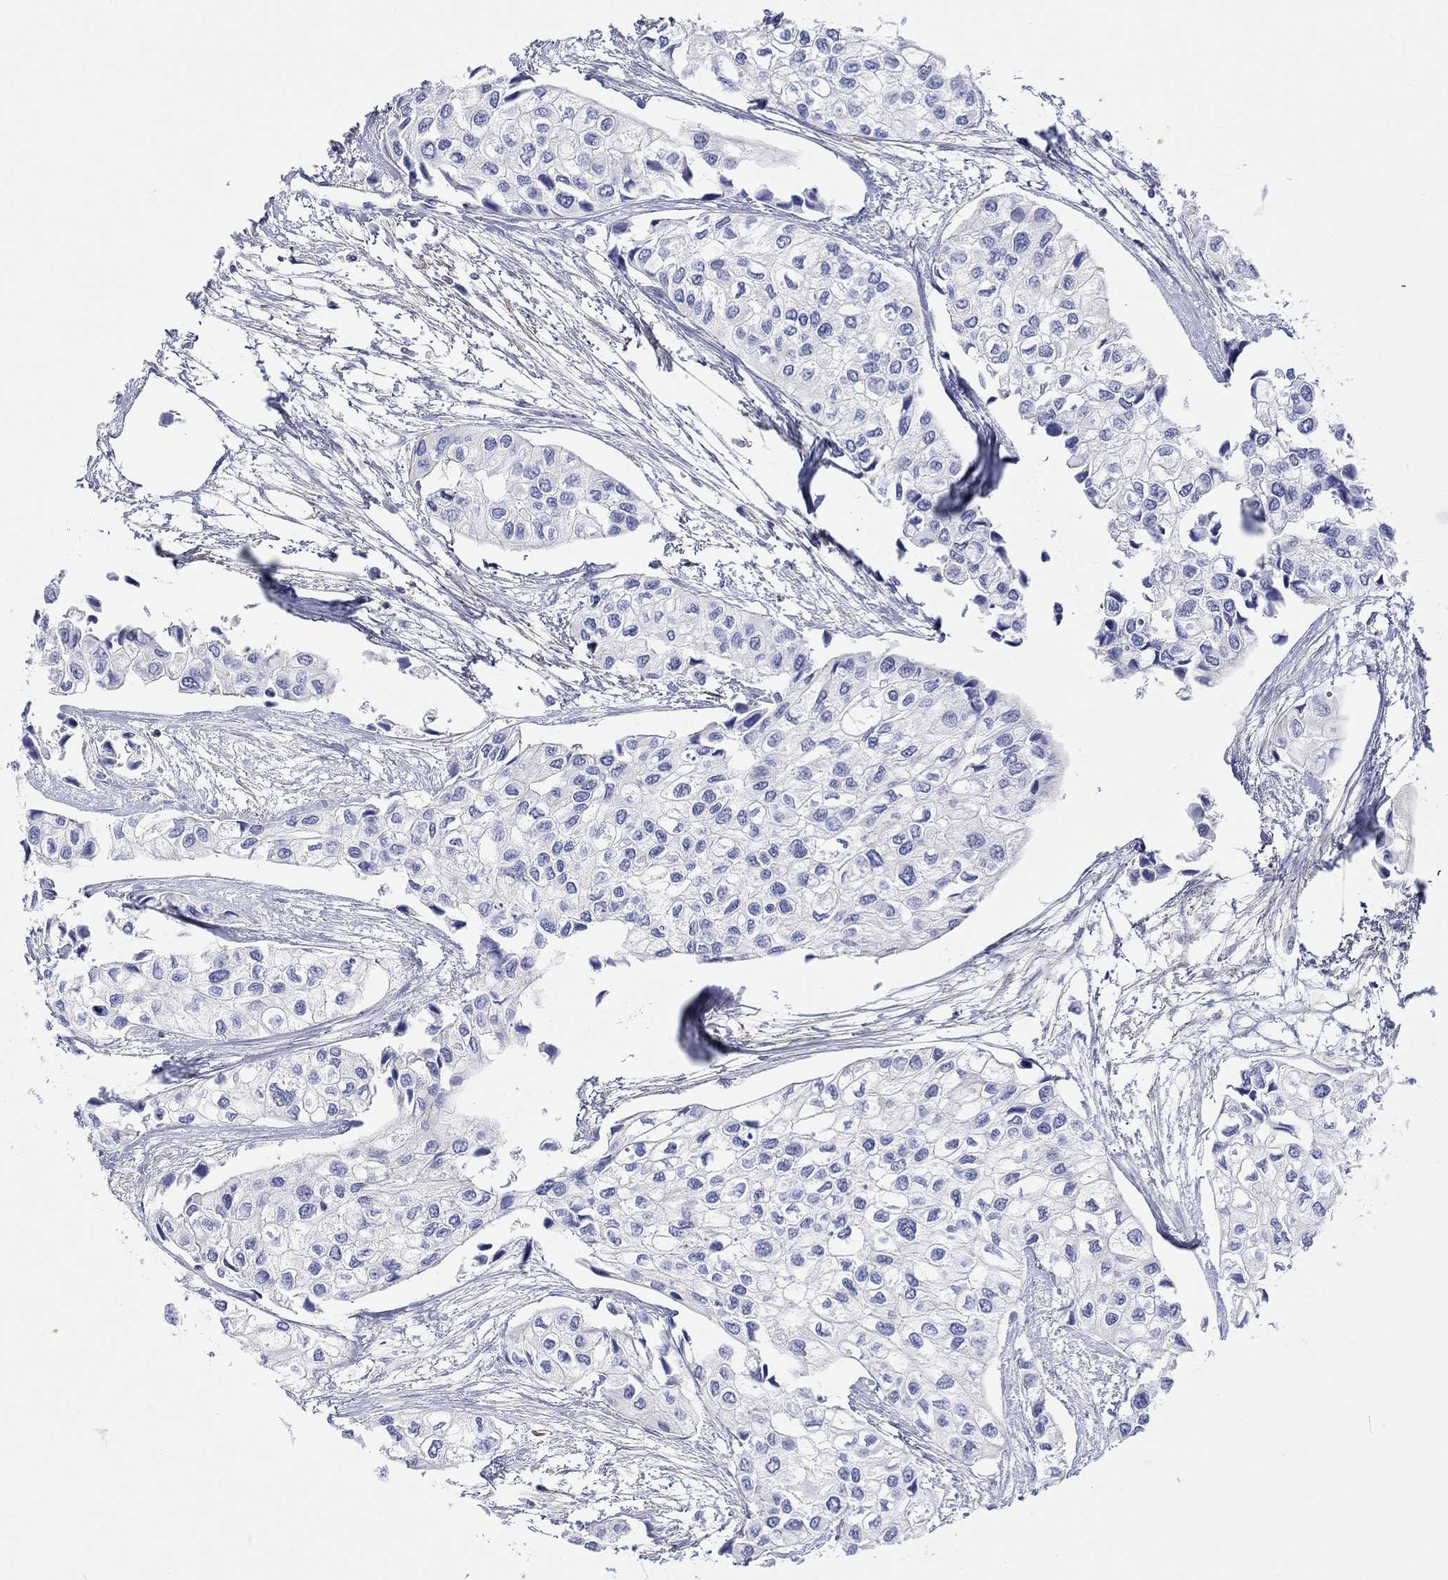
{"staining": {"intensity": "negative", "quantity": "none", "location": "none"}, "tissue": "urothelial cancer", "cell_type": "Tumor cells", "image_type": "cancer", "snomed": [{"axis": "morphology", "description": "Urothelial carcinoma, High grade"}, {"axis": "topography", "description": "Urinary bladder"}], "caption": "This is a histopathology image of immunohistochemistry staining of high-grade urothelial carcinoma, which shows no staining in tumor cells.", "gene": "PPIL6", "patient": {"sex": "male", "age": 73}}